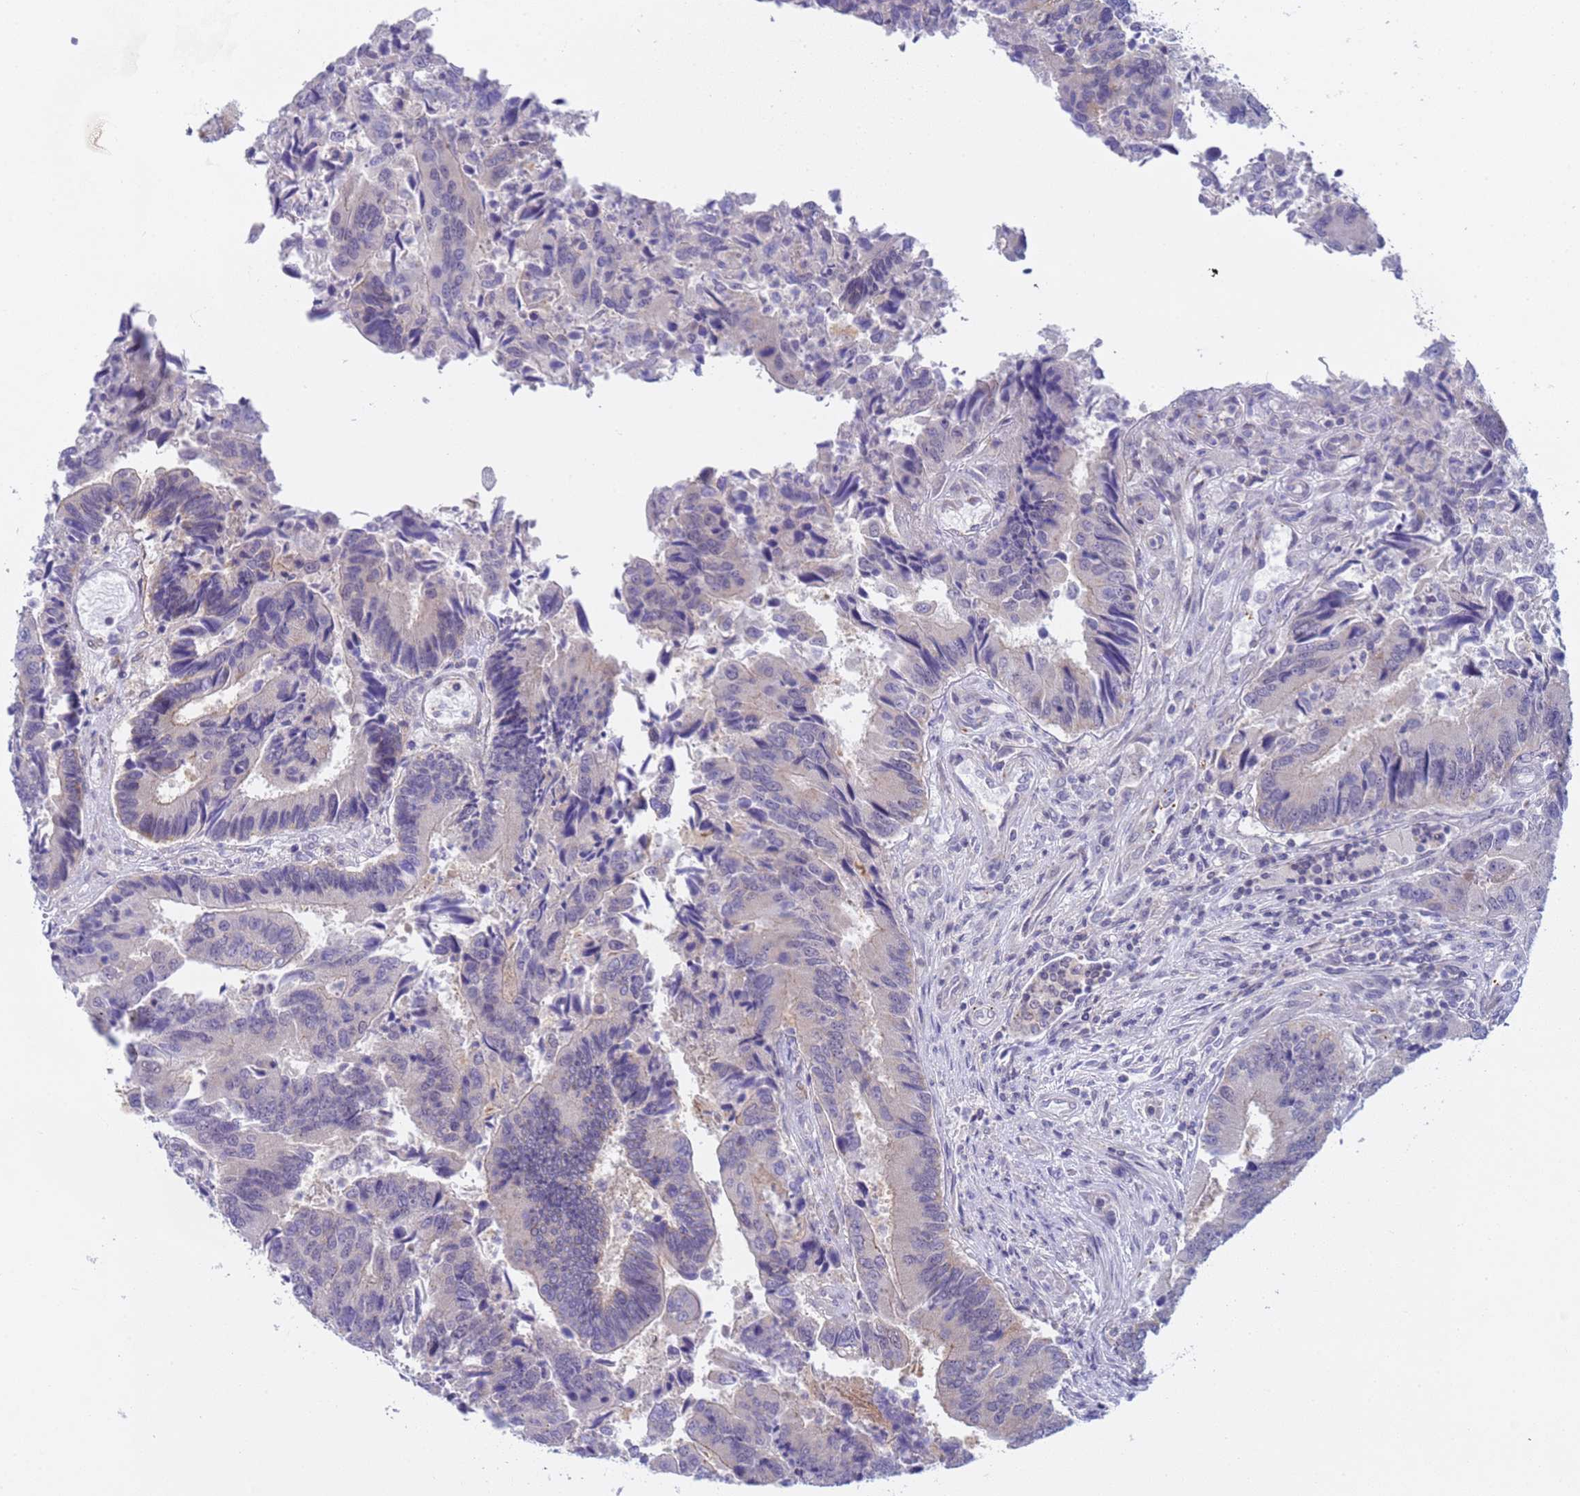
{"staining": {"intensity": "negative", "quantity": "none", "location": "none"}, "tissue": "colorectal cancer", "cell_type": "Tumor cells", "image_type": "cancer", "snomed": [{"axis": "morphology", "description": "Adenocarcinoma, NOS"}, {"axis": "topography", "description": "Colon"}], "caption": "IHC histopathology image of colorectal adenocarcinoma stained for a protein (brown), which displays no staining in tumor cells. The staining is performed using DAB brown chromogen with nuclei counter-stained in using hematoxylin.", "gene": "CAPN7", "patient": {"sex": "female", "age": 67}}